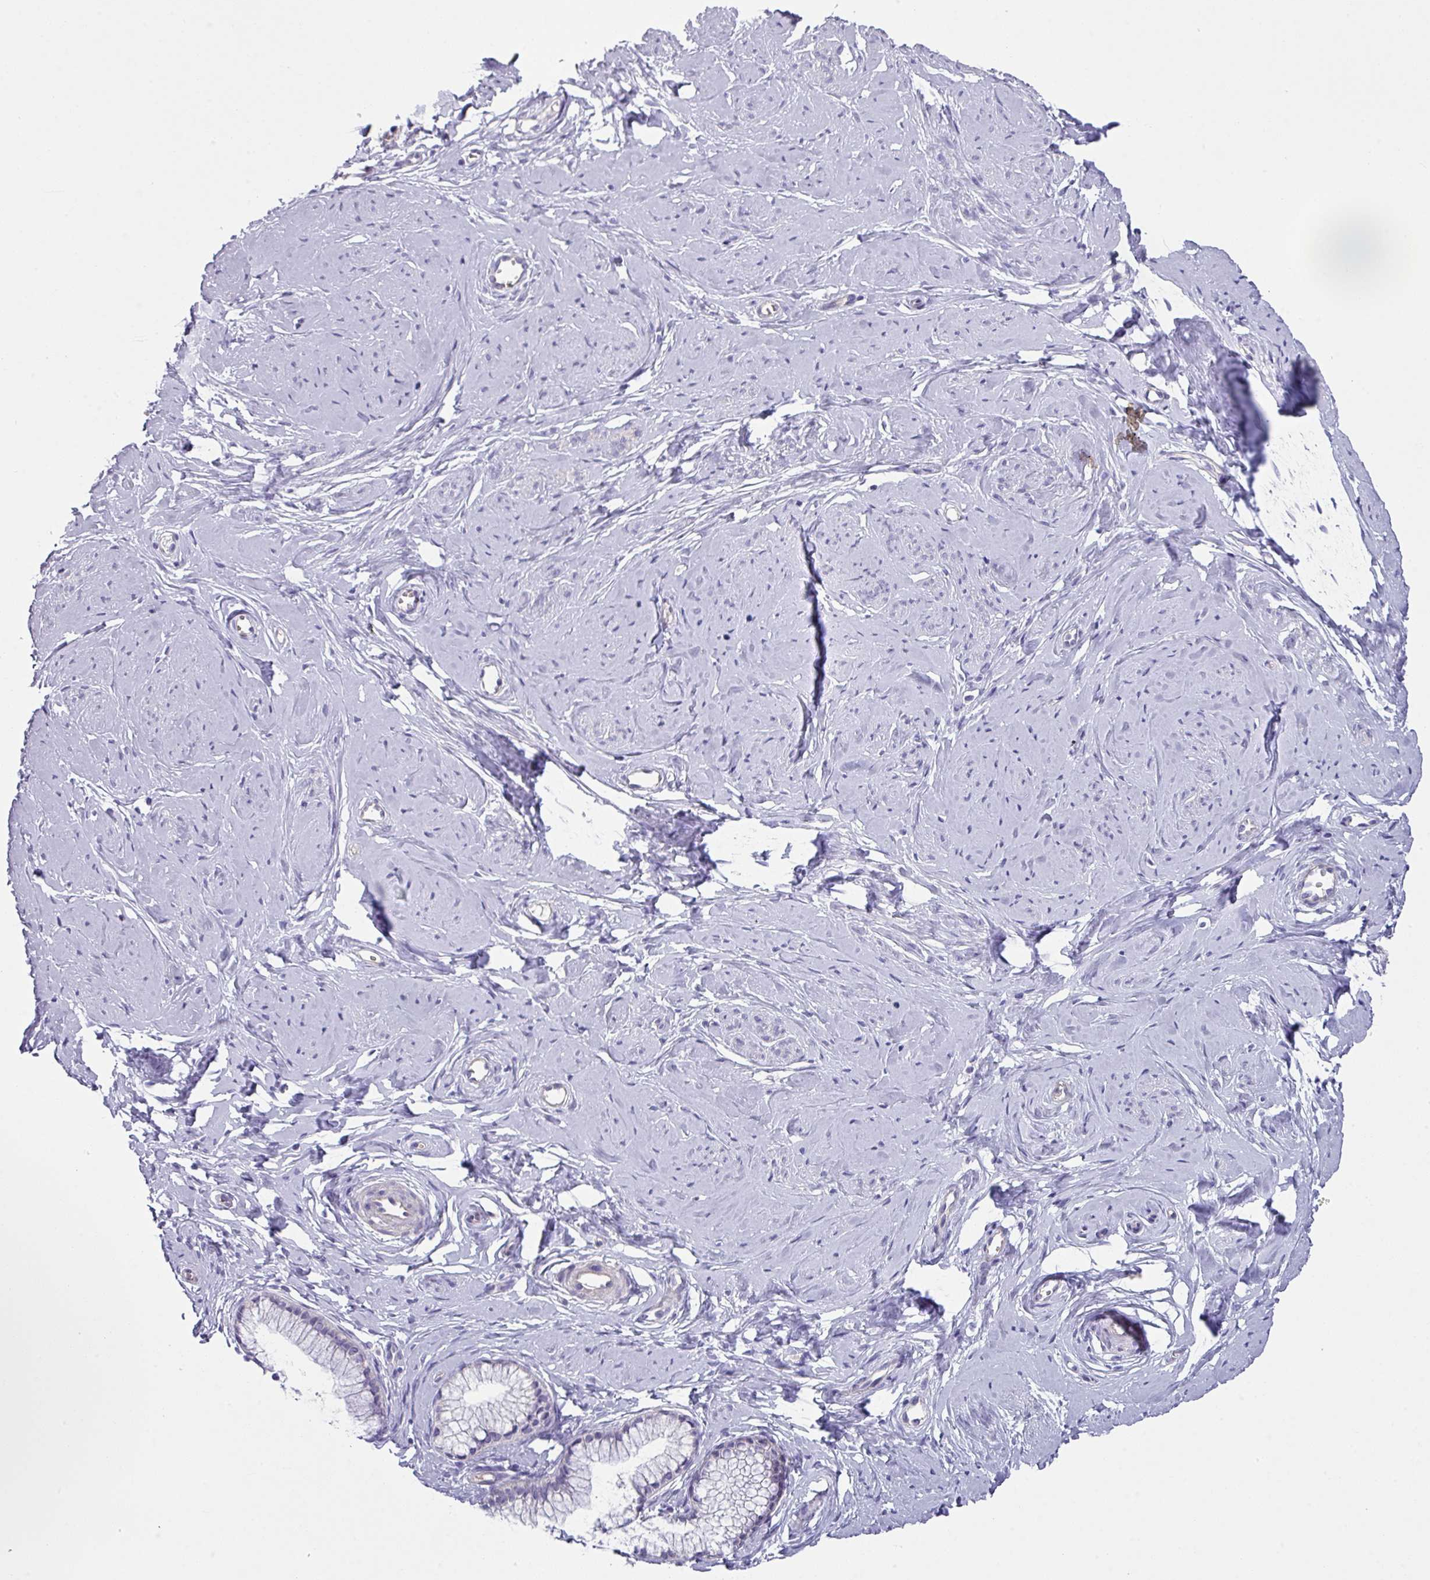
{"staining": {"intensity": "negative", "quantity": "none", "location": "none"}, "tissue": "cervix", "cell_type": "Glandular cells", "image_type": "normal", "snomed": [{"axis": "morphology", "description": "Normal tissue, NOS"}, {"axis": "topography", "description": "Cervix"}], "caption": "Micrograph shows no protein positivity in glandular cells of normal cervix. (Brightfield microscopy of DAB (3,3'-diaminobenzidine) immunohistochemistry at high magnification).", "gene": "PALS2", "patient": {"sex": "female", "age": 40}}